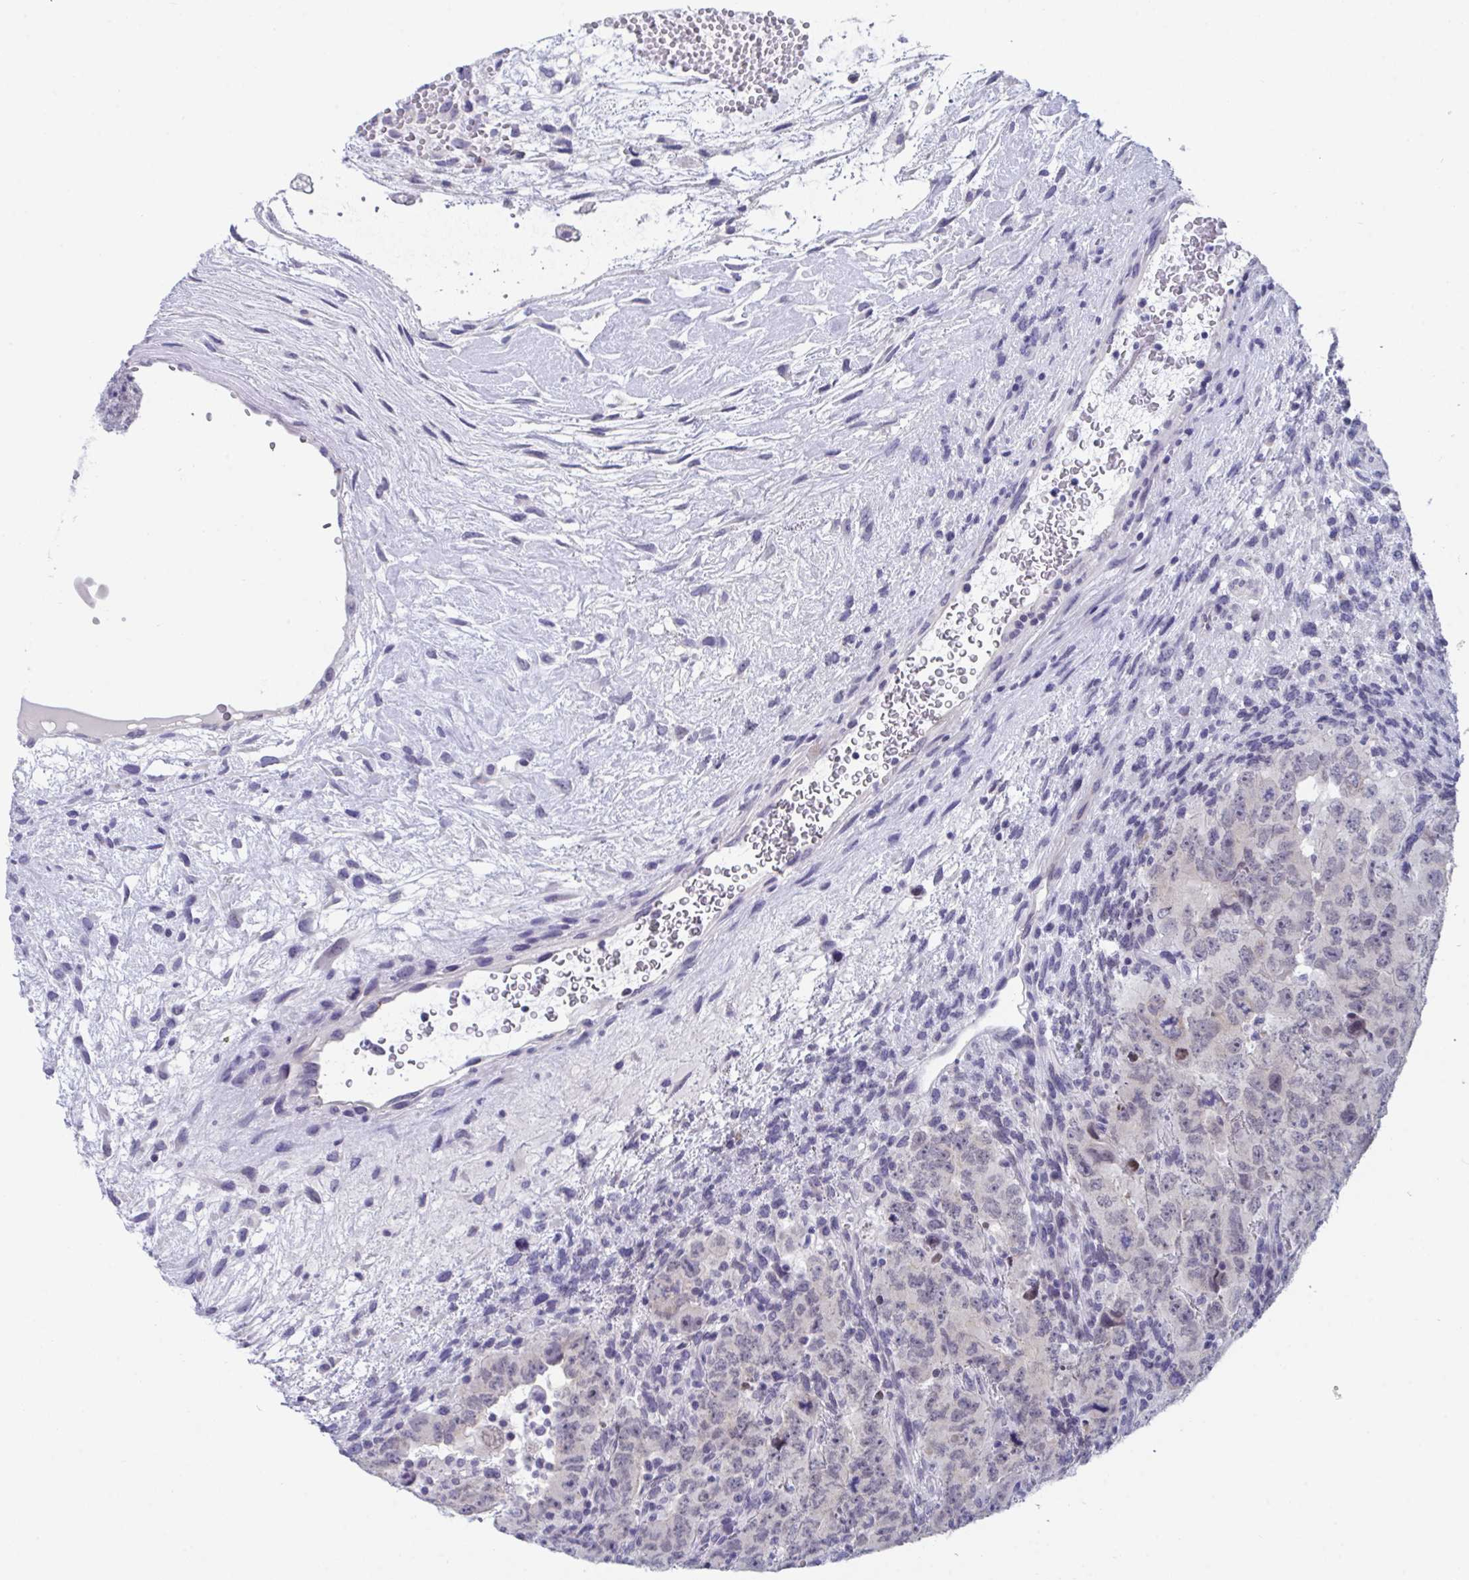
{"staining": {"intensity": "weak", "quantity": ">75%", "location": "nuclear"}, "tissue": "testis cancer", "cell_type": "Tumor cells", "image_type": "cancer", "snomed": [{"axis": "morphology", "description": "Carcinoma, Embryonal, NOS"}, {"axis": "topography", "description": "Testis"}], "caption": "Tumor cells exhibit low levels of weak nuclear expression in about >75% of cells in human testis cancer (embryonal carcinoma).", "gene": "BMAL2", "patient": {"sex": "male", "age": 24}}